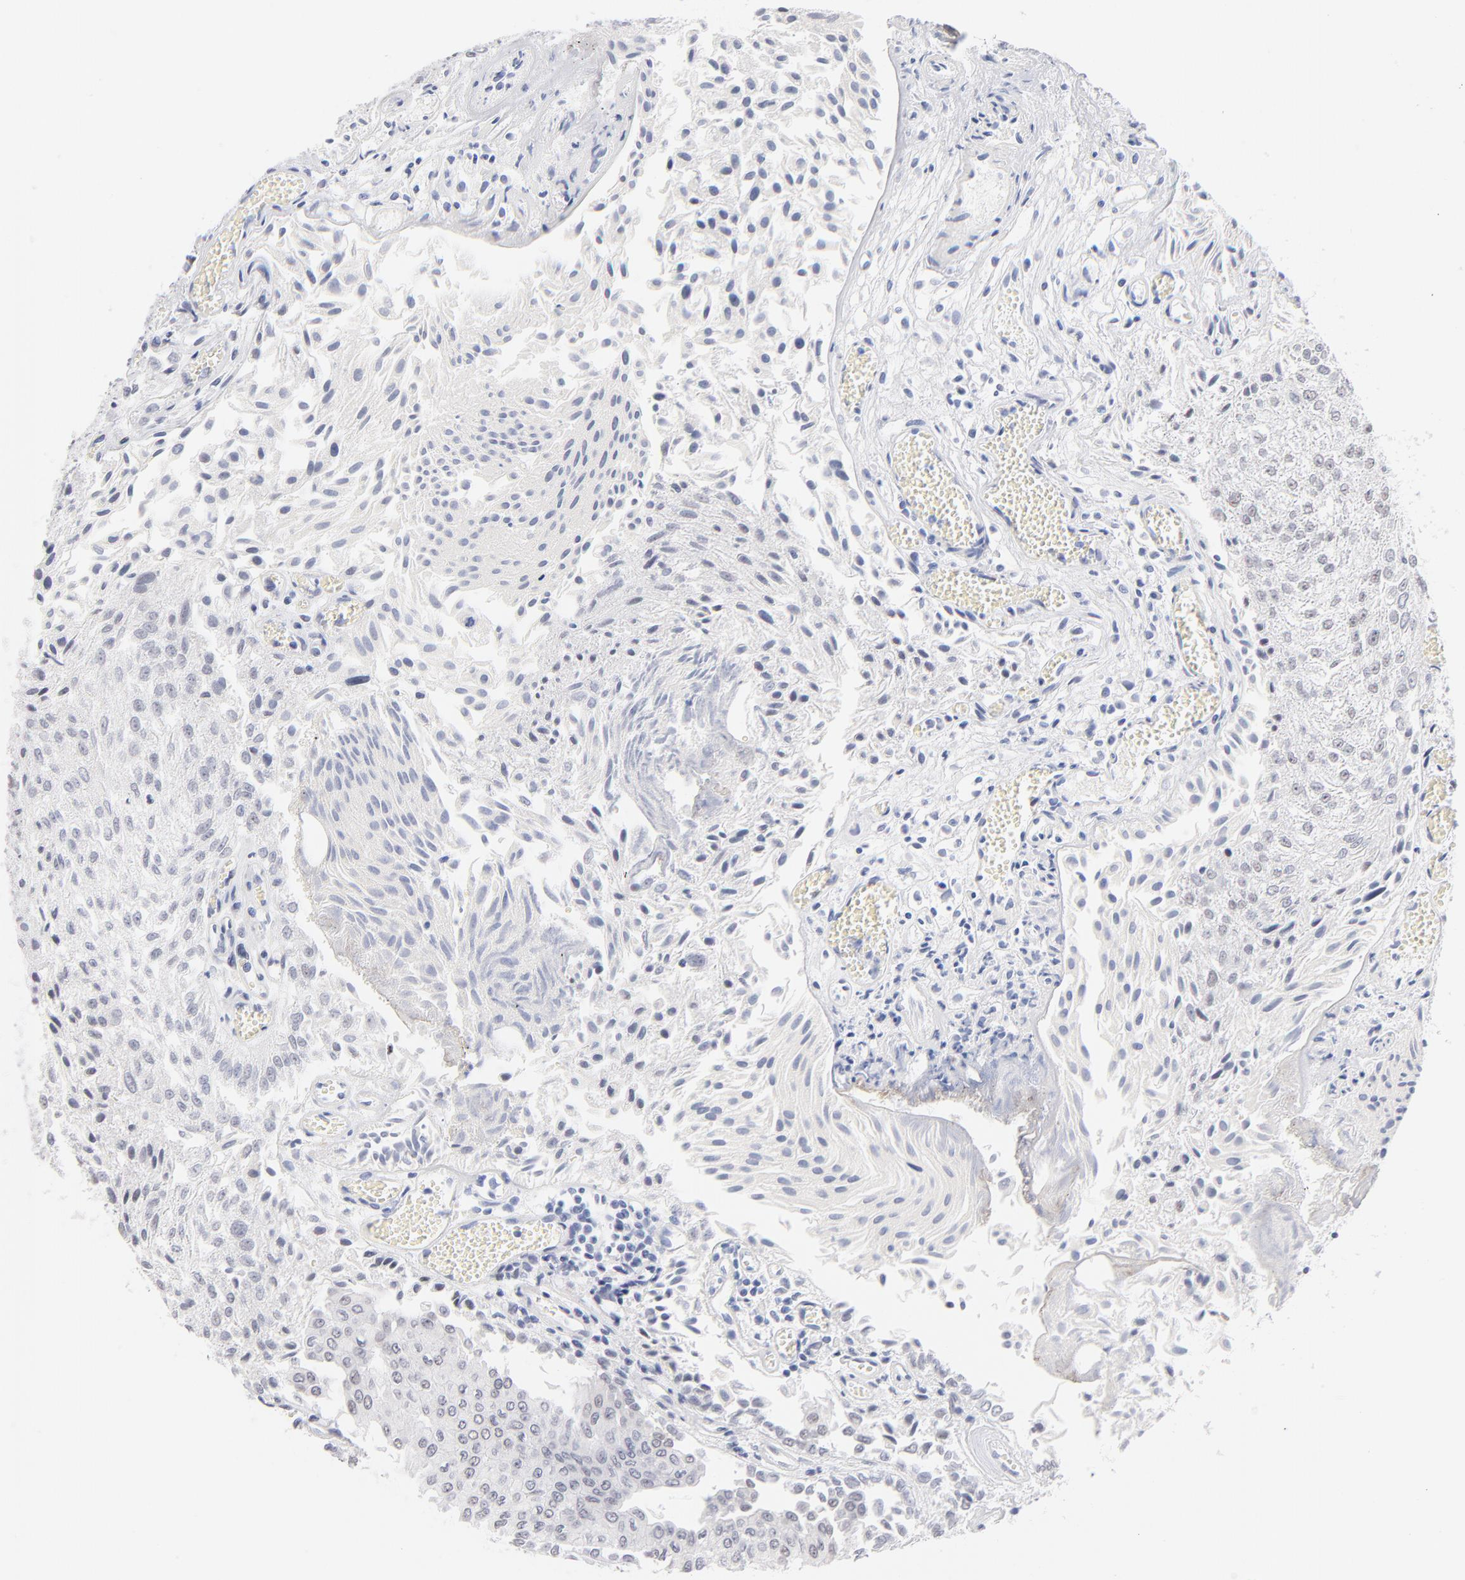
{"staining": {"intensity": "negative", "quantity": "none", "location": "none"}, "tissue": "urothelial cancer", "cell_type": "Tumor cells", "image_type": "cancer", "snomed": [{"axis": "morphology", "description": "Urothelial carcinoma, Low grade"}, {"axis": "topography", "description": "Urinary bladder"}], "caption": "Tumor cells show no significant protein expression in urothelial cancer.", "gene": "KHNYN", "patient": {"sex": "male", "age": 86}}